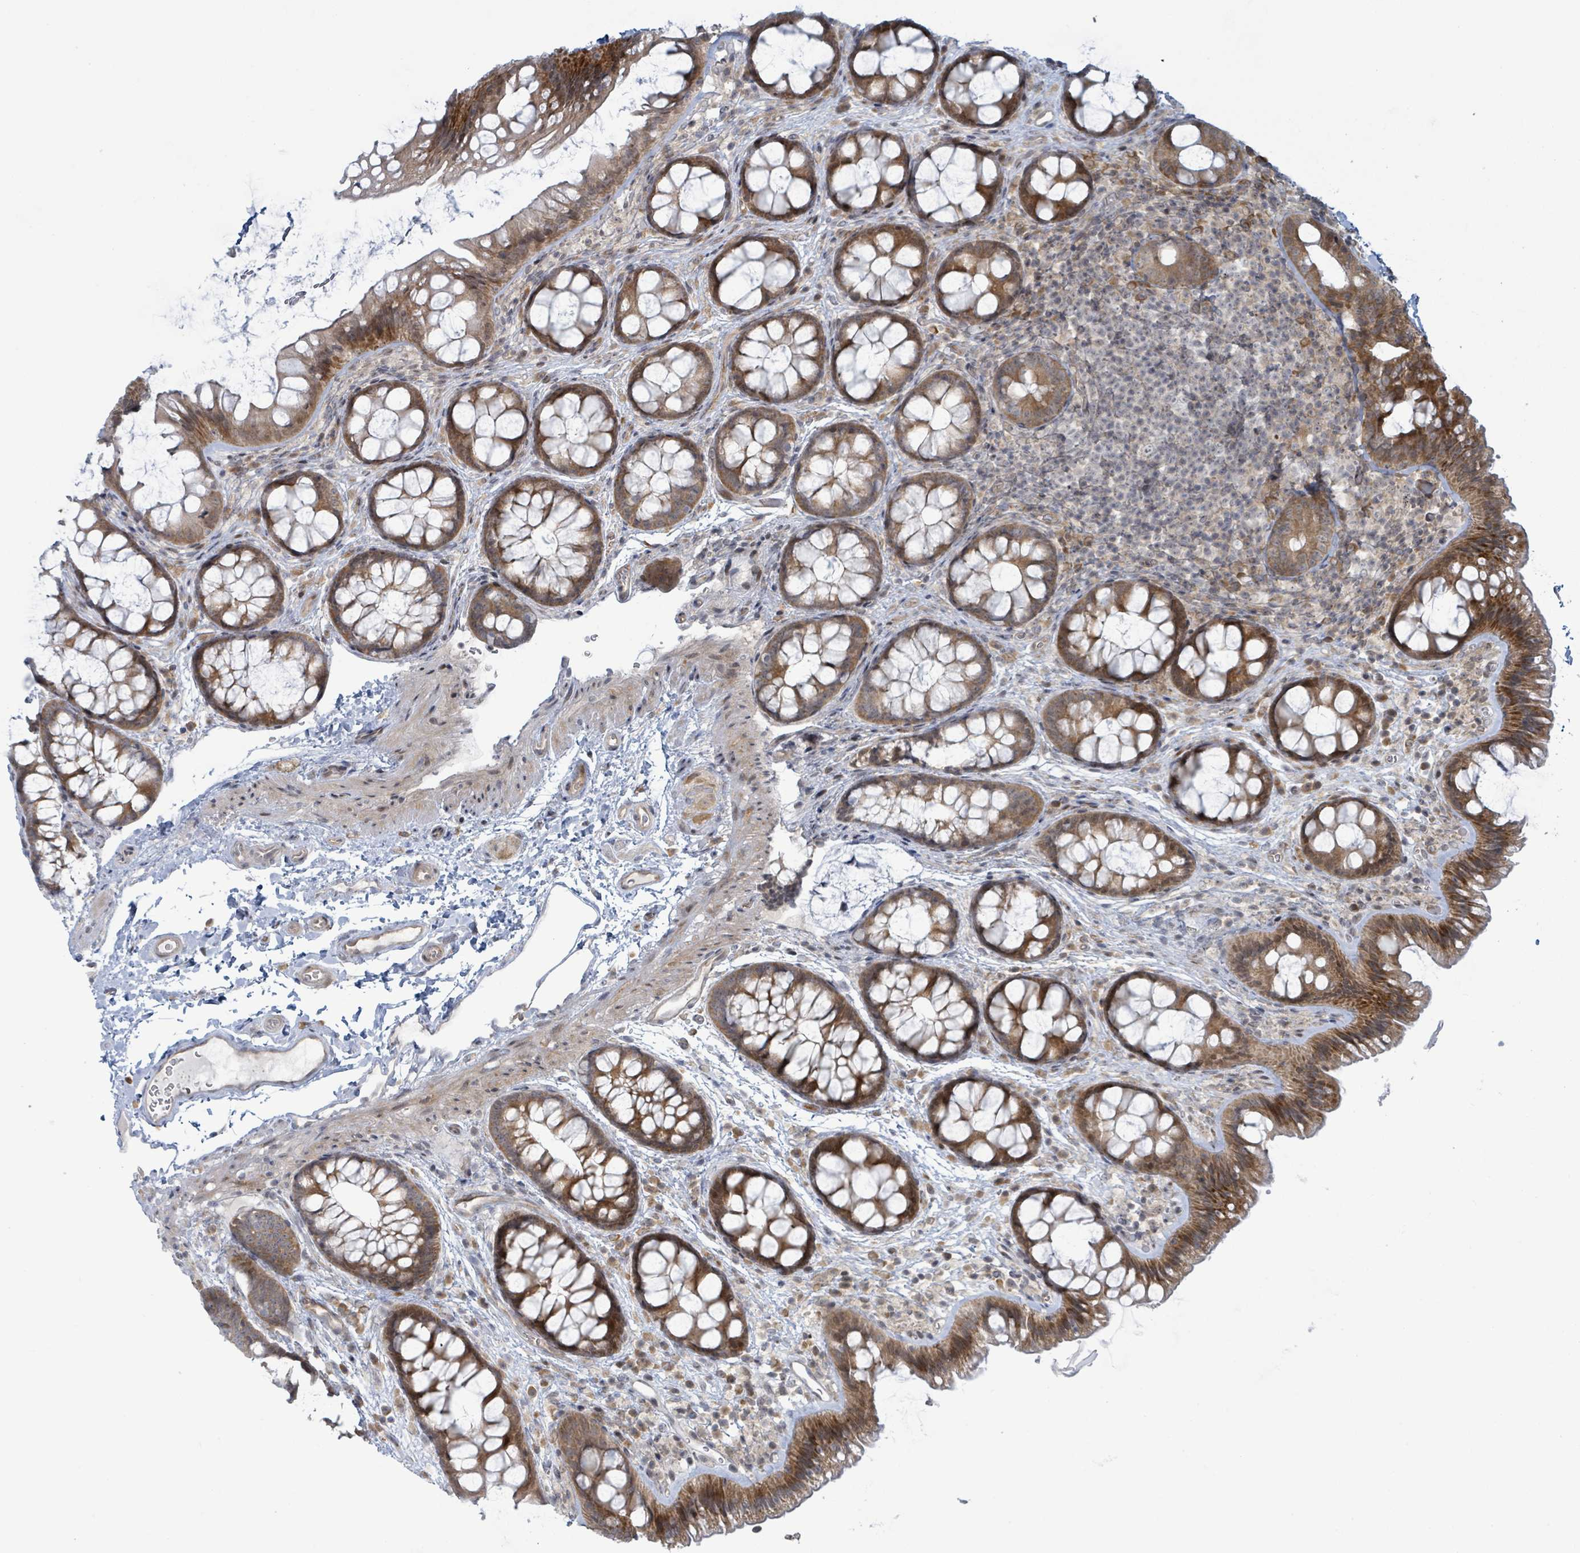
{"staining": {"intensity": "weak", "quantity": ">75%", "location": "cytoplasmic/membranous"}, "tissue": "colon", "cell_type": "Endothelial cells", "image_type": "normal", "snomed": [{"axis": "morphology", "description": "Normal tissue, NOS"}, {"axis": "topography", "description": "Colon"}], "caption": "IHC image of benign human colon stained for a protein (brown), which displays low levels of weak cytoplasmic/membranous expression in approximately >75% of endothelial cells.", "gene": "RPL32", "patient": {"sex": "male", "age": 46}}